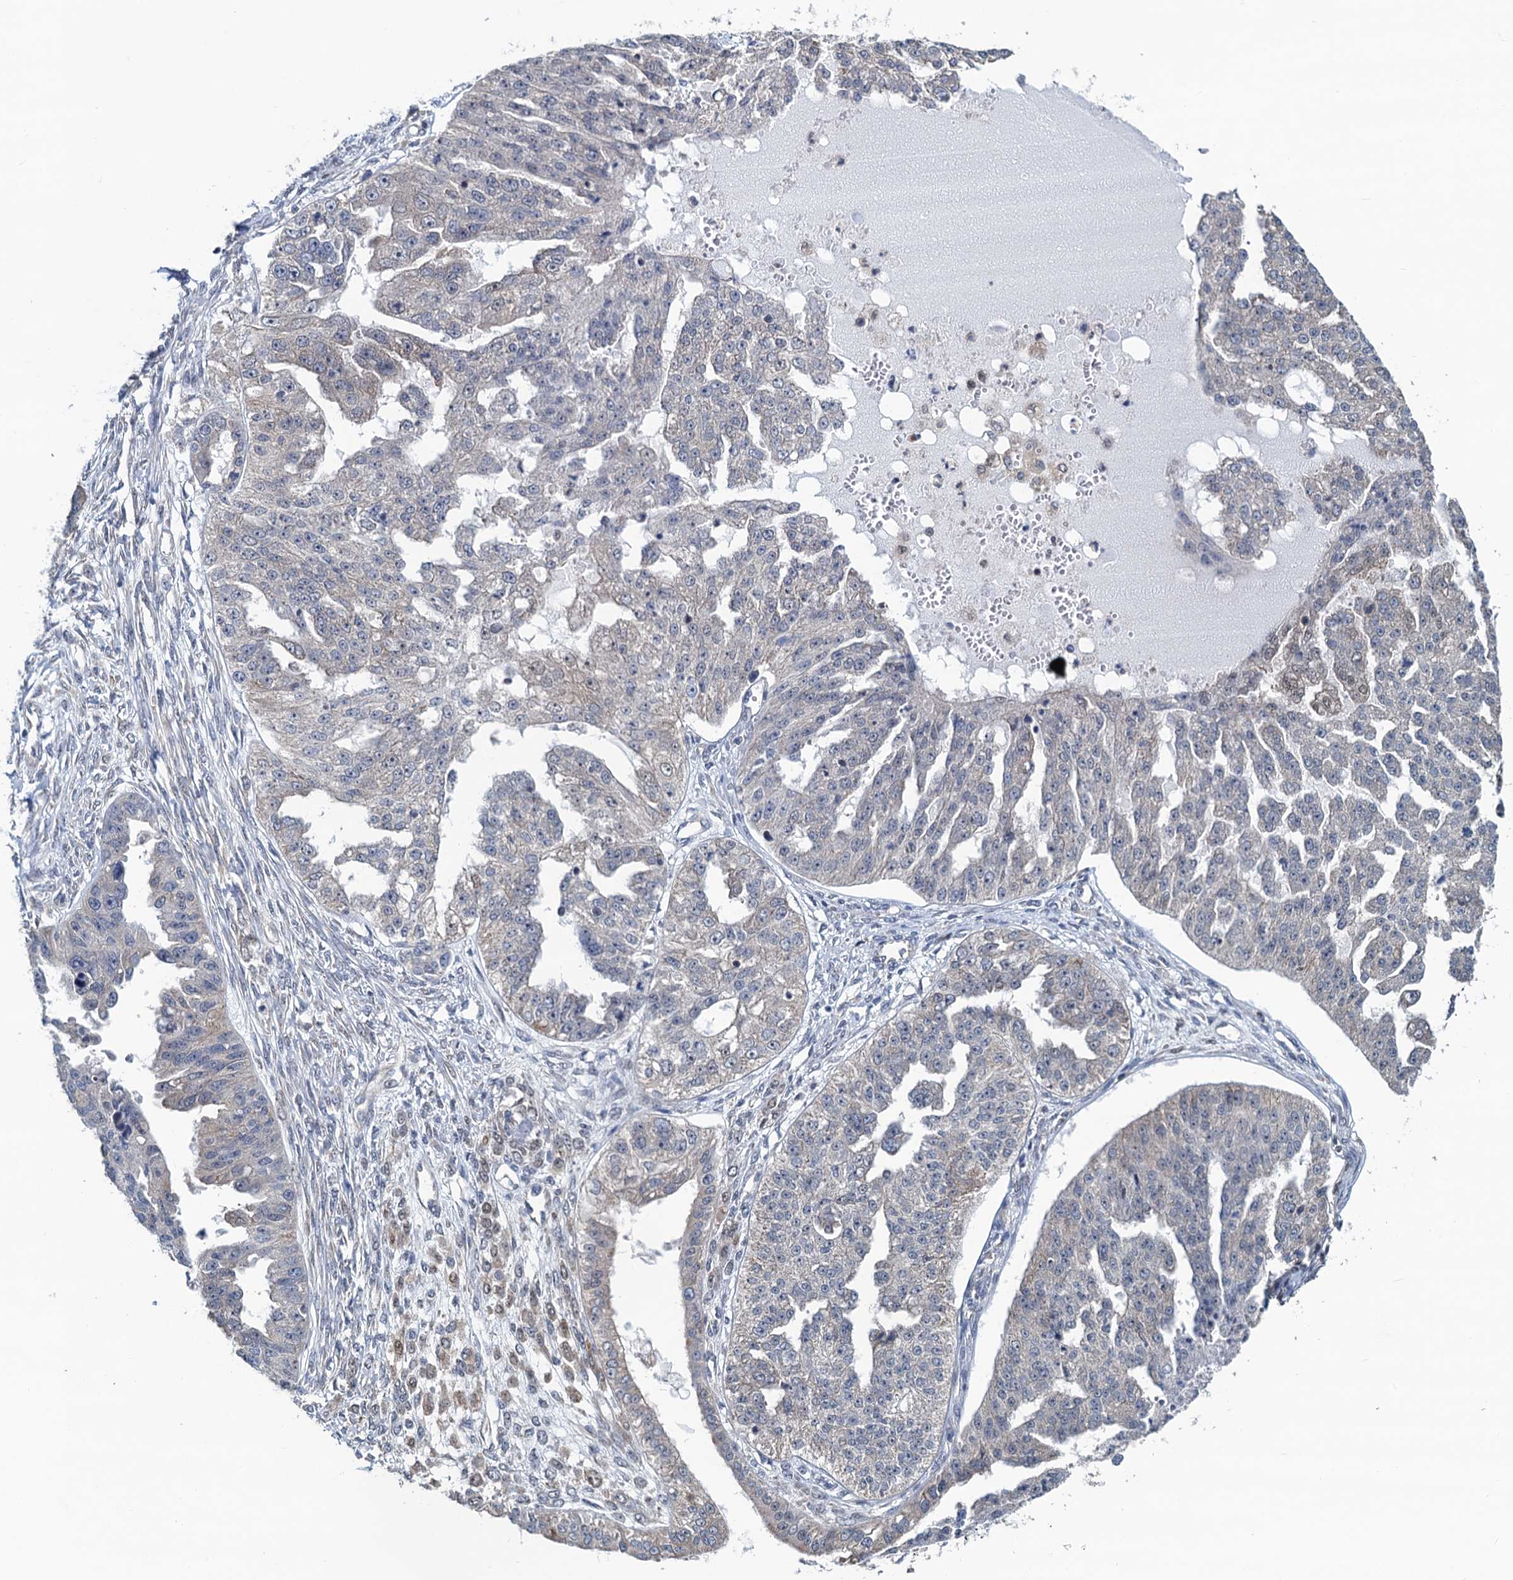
{"staining": {"intensity": "negative", "quantity": "none", "location": "none"}, "tissue": "ovarian cancer", "cell_type": "Tumor cells", "image_type": "cancer", "snomed": [{"axis": "morphology", "description": "Cystadenocarcinoma, serous, NOS"}, {"axis": "topography", "description": "Ovary"}], "caption": "DAB (3,3'-diaminobenzidine) immunohistochemical staining of serous cystadenocarcinoma (ovarian) reveals no significant expression in tumor cells. (DAB immunohistochemistry with hematoxylin counter stain).", "gene": "RNF125", "patient": {"sex": "female", "age": 58}}